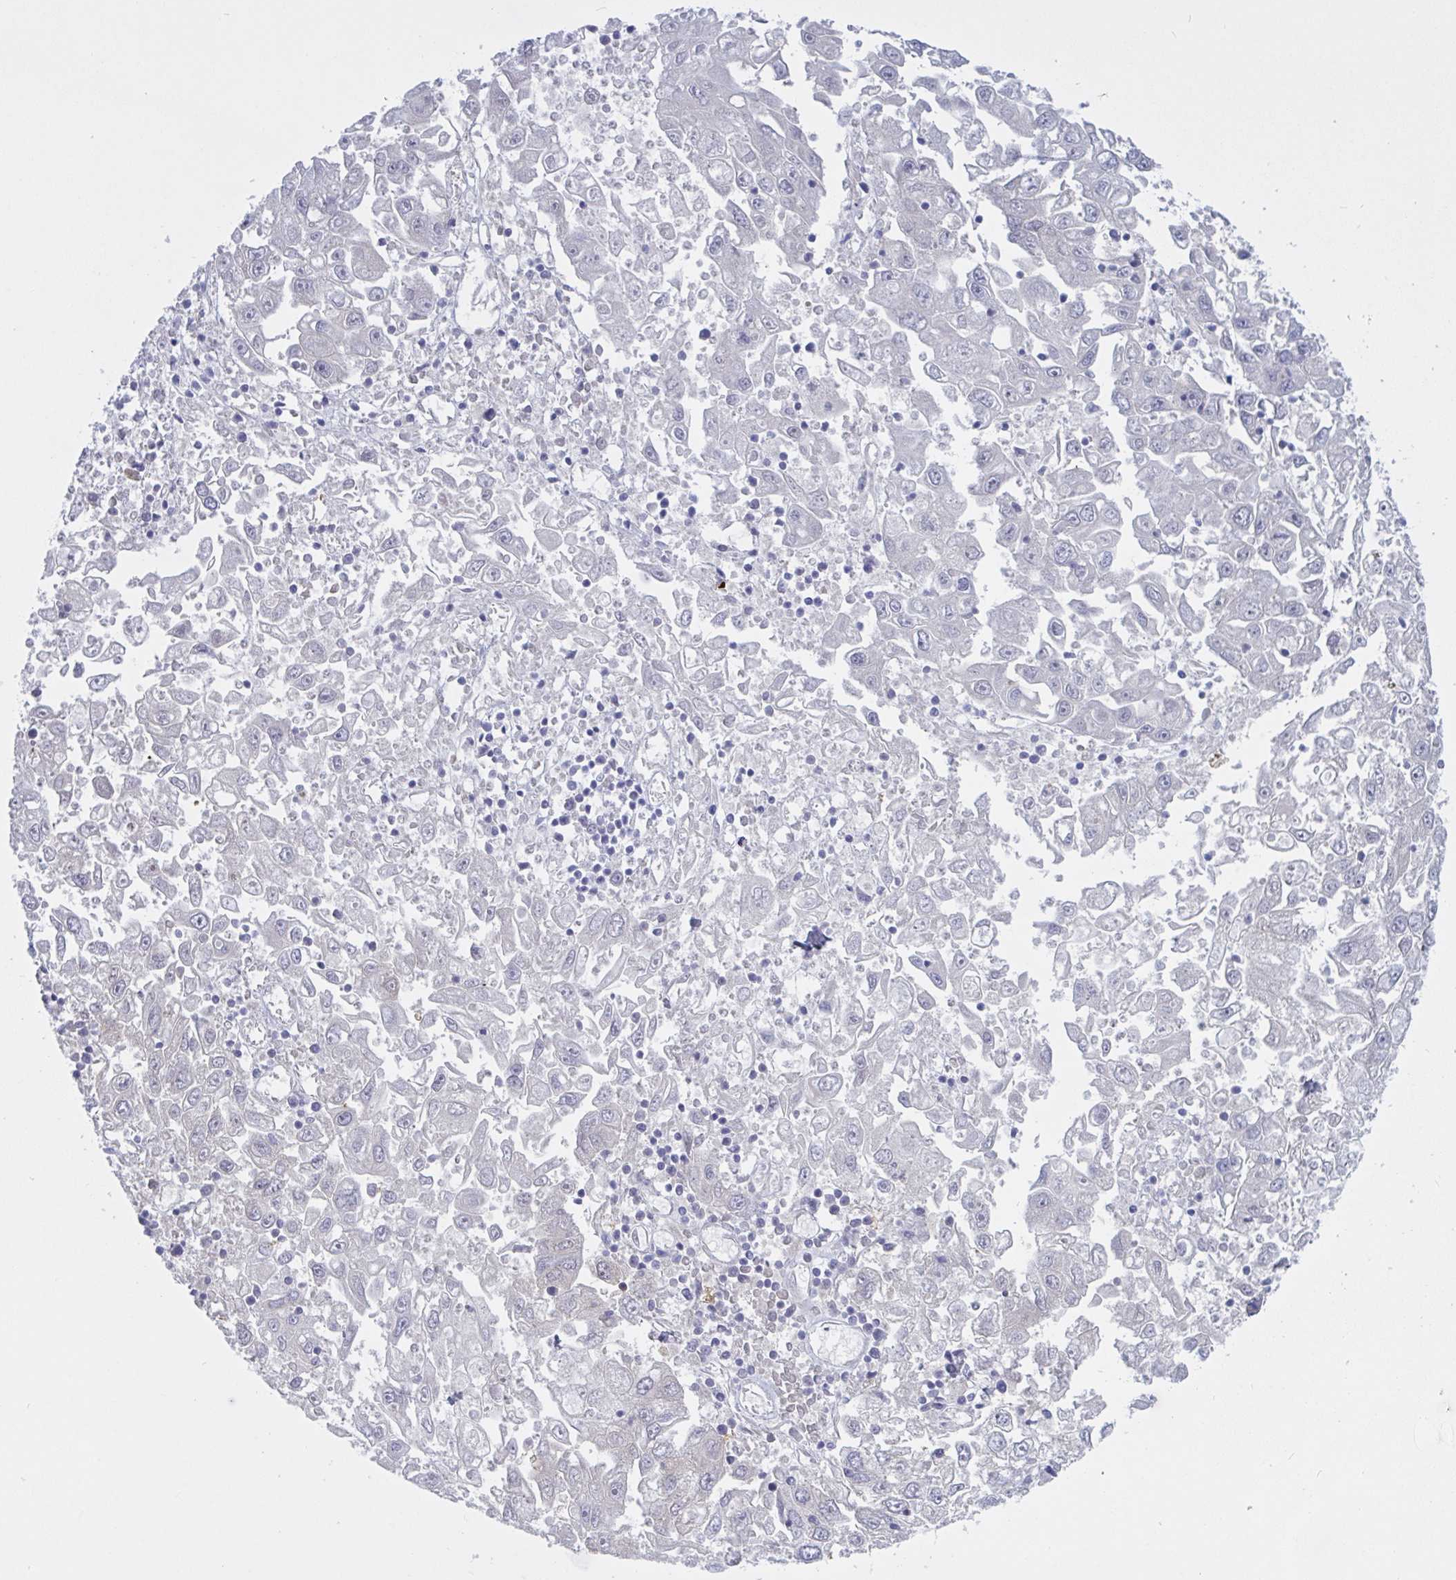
{"staining": {"intensity": "negative", "quantity": "none", "location": "none"}, "tissue": "endometrial cancer", "cell_type": "Tumor cells", "image_type": "cancer", "snomed": [{"axis": "morphology", "description": "Adenocarcinoma, NOS"}, {"axis": "topography", "description": "Uterus"}], "caption": "This is a photomicrograph of immunohistochemistry staining of endometrial adenocarcinoma, which shows no expression in tumor cells.", "gene": "SERPINB13", "patient": {"sex": "female", "age": 62}}